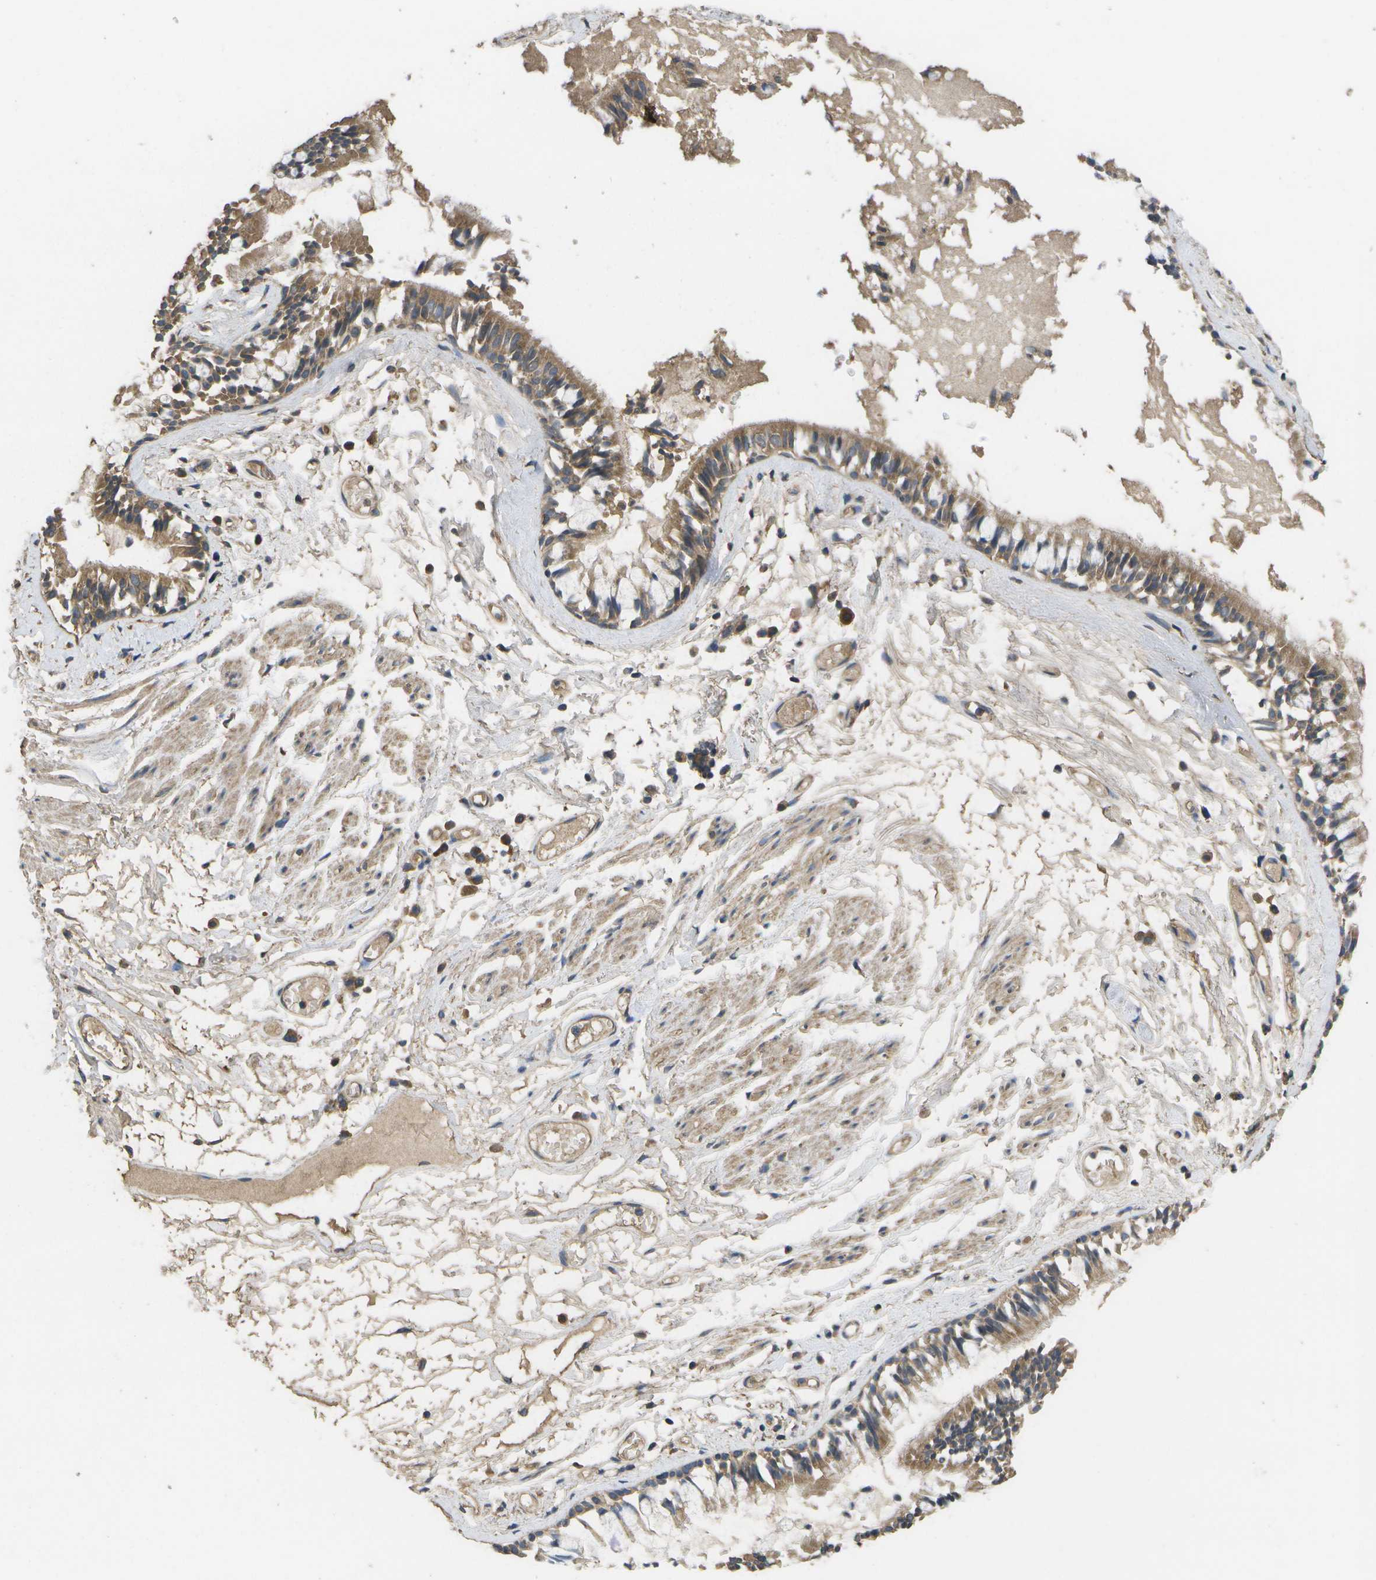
{"staining": {"intensity": "moderate", "quantity": ">75%", "location": "cytoplasmic/membranous"}, "tissue": "bronchus", "cell_type": "Respiratory epithelial cells", "image_type": "normal", "snomed": [{"axis": "morphology", "description": "Normal tissue, NOS"}, {"axis": "morphology", "description": "Inflammation, NOS"}, {"axis": "topography", "description": "Cartilage tissue"}, {"axis": "topography", "description": "Lung"}], "caption": "Immunohistochemical staining of unremarkable human bronchus exhibits medium levels of moderate cytoplasmic/membranous staining in approximately >75% of respiratory epithelial cells. Nuclei are stained in blue.", "gene": "SACS", "patient": {"sex": "male", "age": 71}}